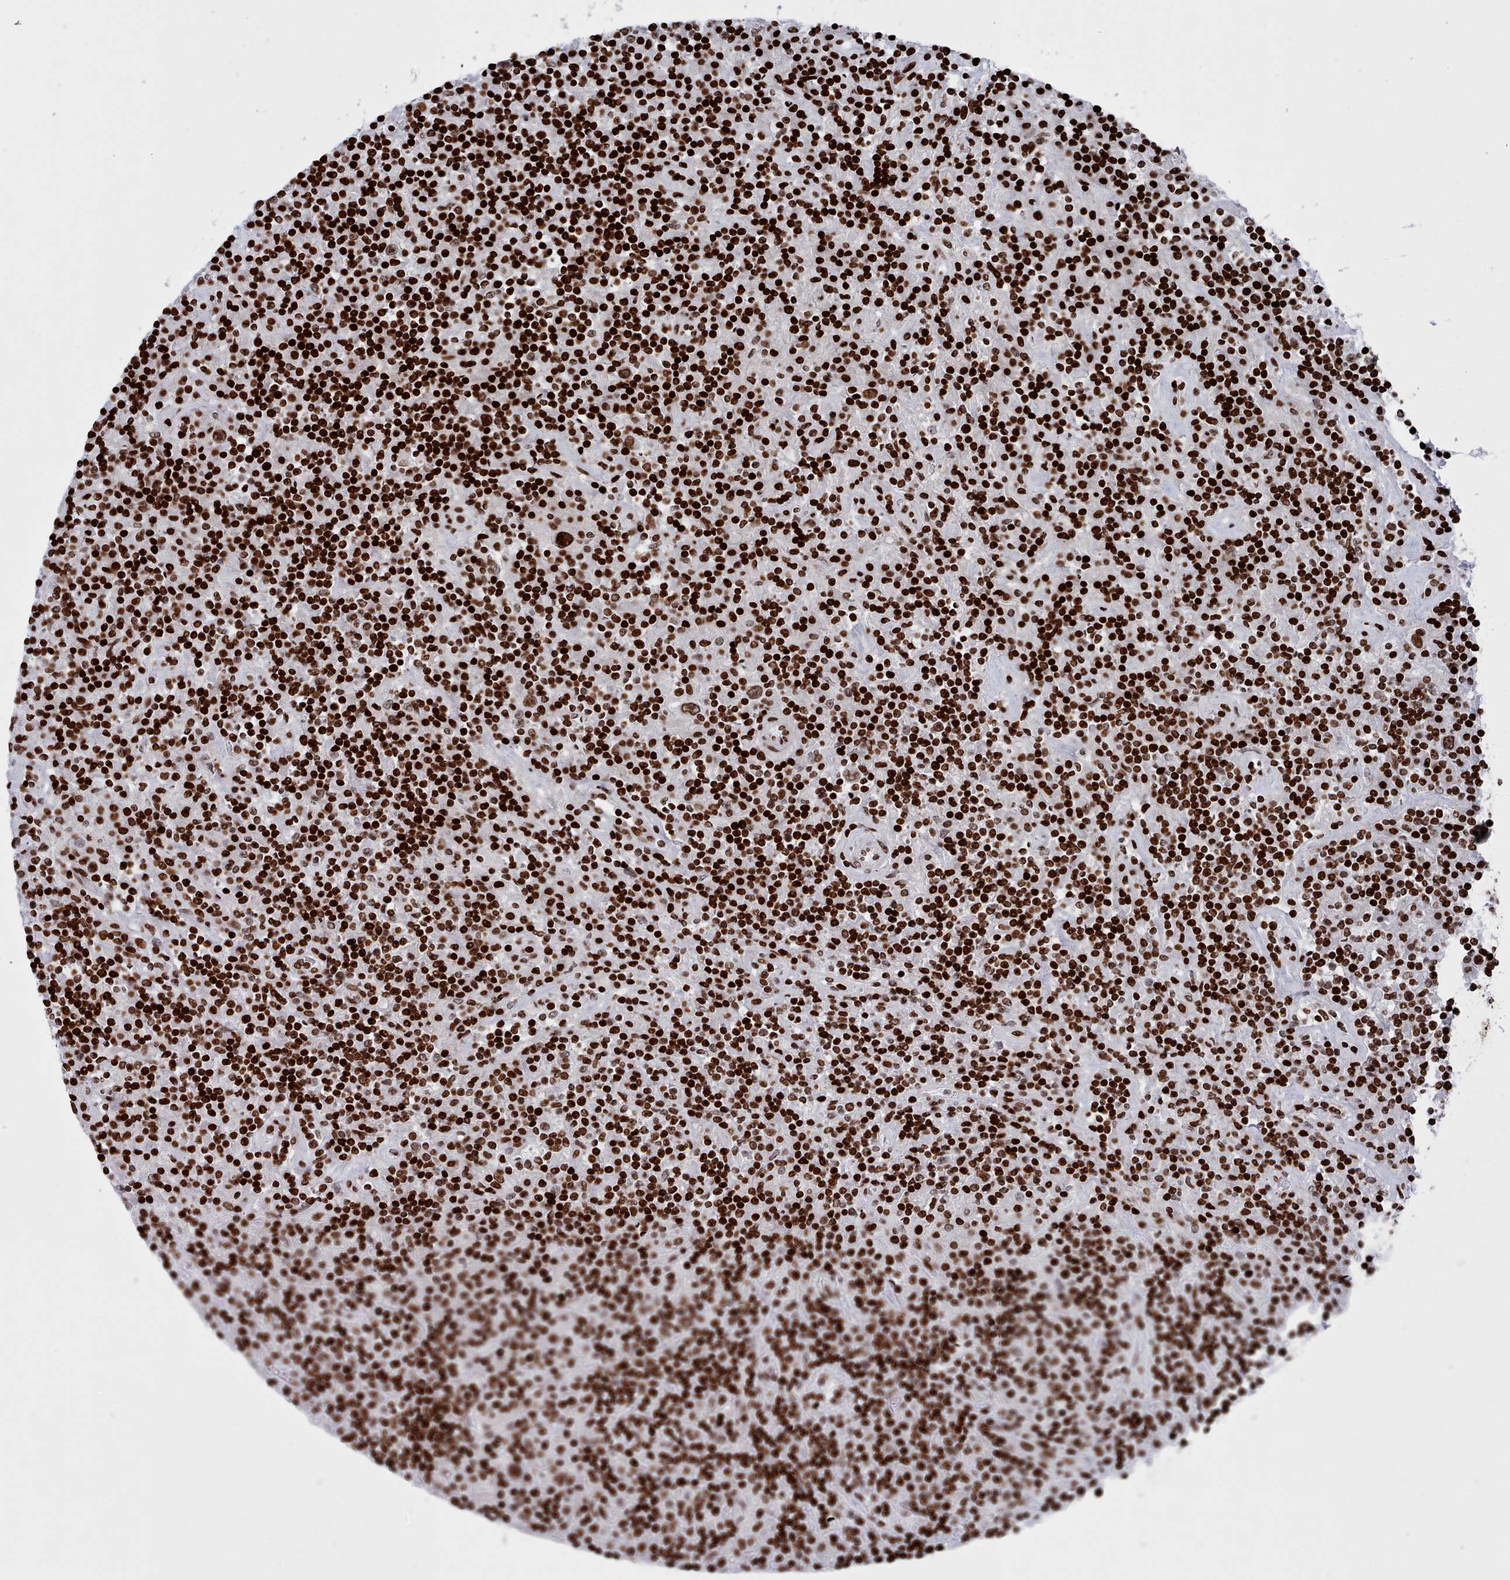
{"staining": {"intensity": "moderate", "quantity": ">75%", "location": "nuclear"}, "tissue": "lymphoma", "cell_type": "Tumor cells", "image_type": "cancer", "snomed": [{"axis": "morphology", "description": "Hodgkin's disease, NOS"}, {"axis": "topography", "description": "Lymph node"}], "caption": "The micrograph demonstrates a brown stain indicating the presence of a protein in the nuclear of tumor cells in lymphoma. The protein of interest is stained brown, and the nuclei are stained in blue (DAB IHC with brightfield microscopy, high magnification).", "gene": "PCDHB12", "patient": {"sex": "male", "age": 70}}